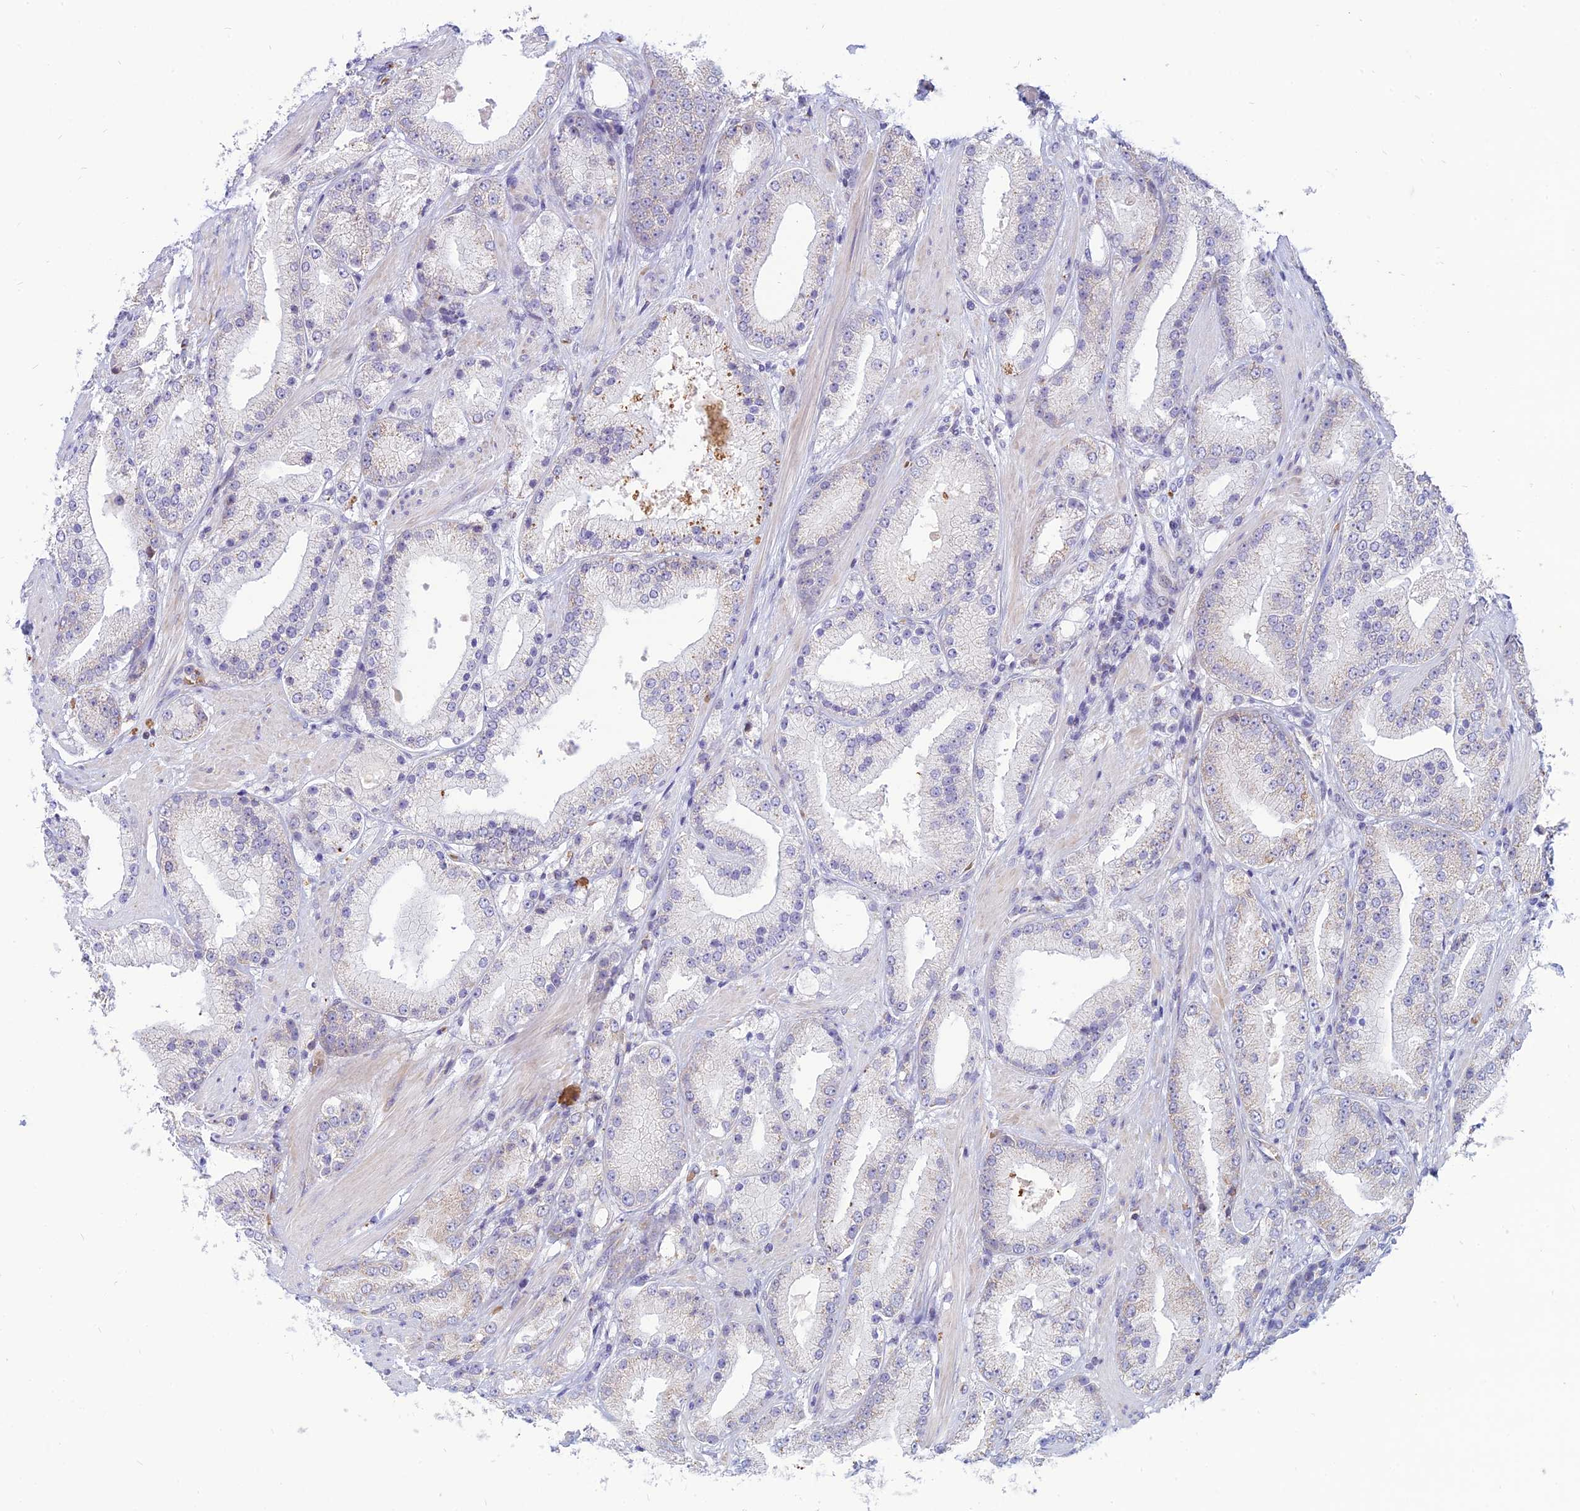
{"staining": {"intensity": "negative", "quantity": "none", "location": "none"}, "tissue": "prostate cancer", "cell_type": "Tumor cells", "image_type": "cancer", "snomed": [{"axis": "morphology", "description": "Adenocarcinoma, Low grade"}, {"axis": "topography", "description": "Prostate"}], "caption": "Immunohistochemical staining of human prostate cancer exhibits no significant staining in tumor cells.", "gene": "HHAT", "patient": {"sex": "male", "age": 67}}